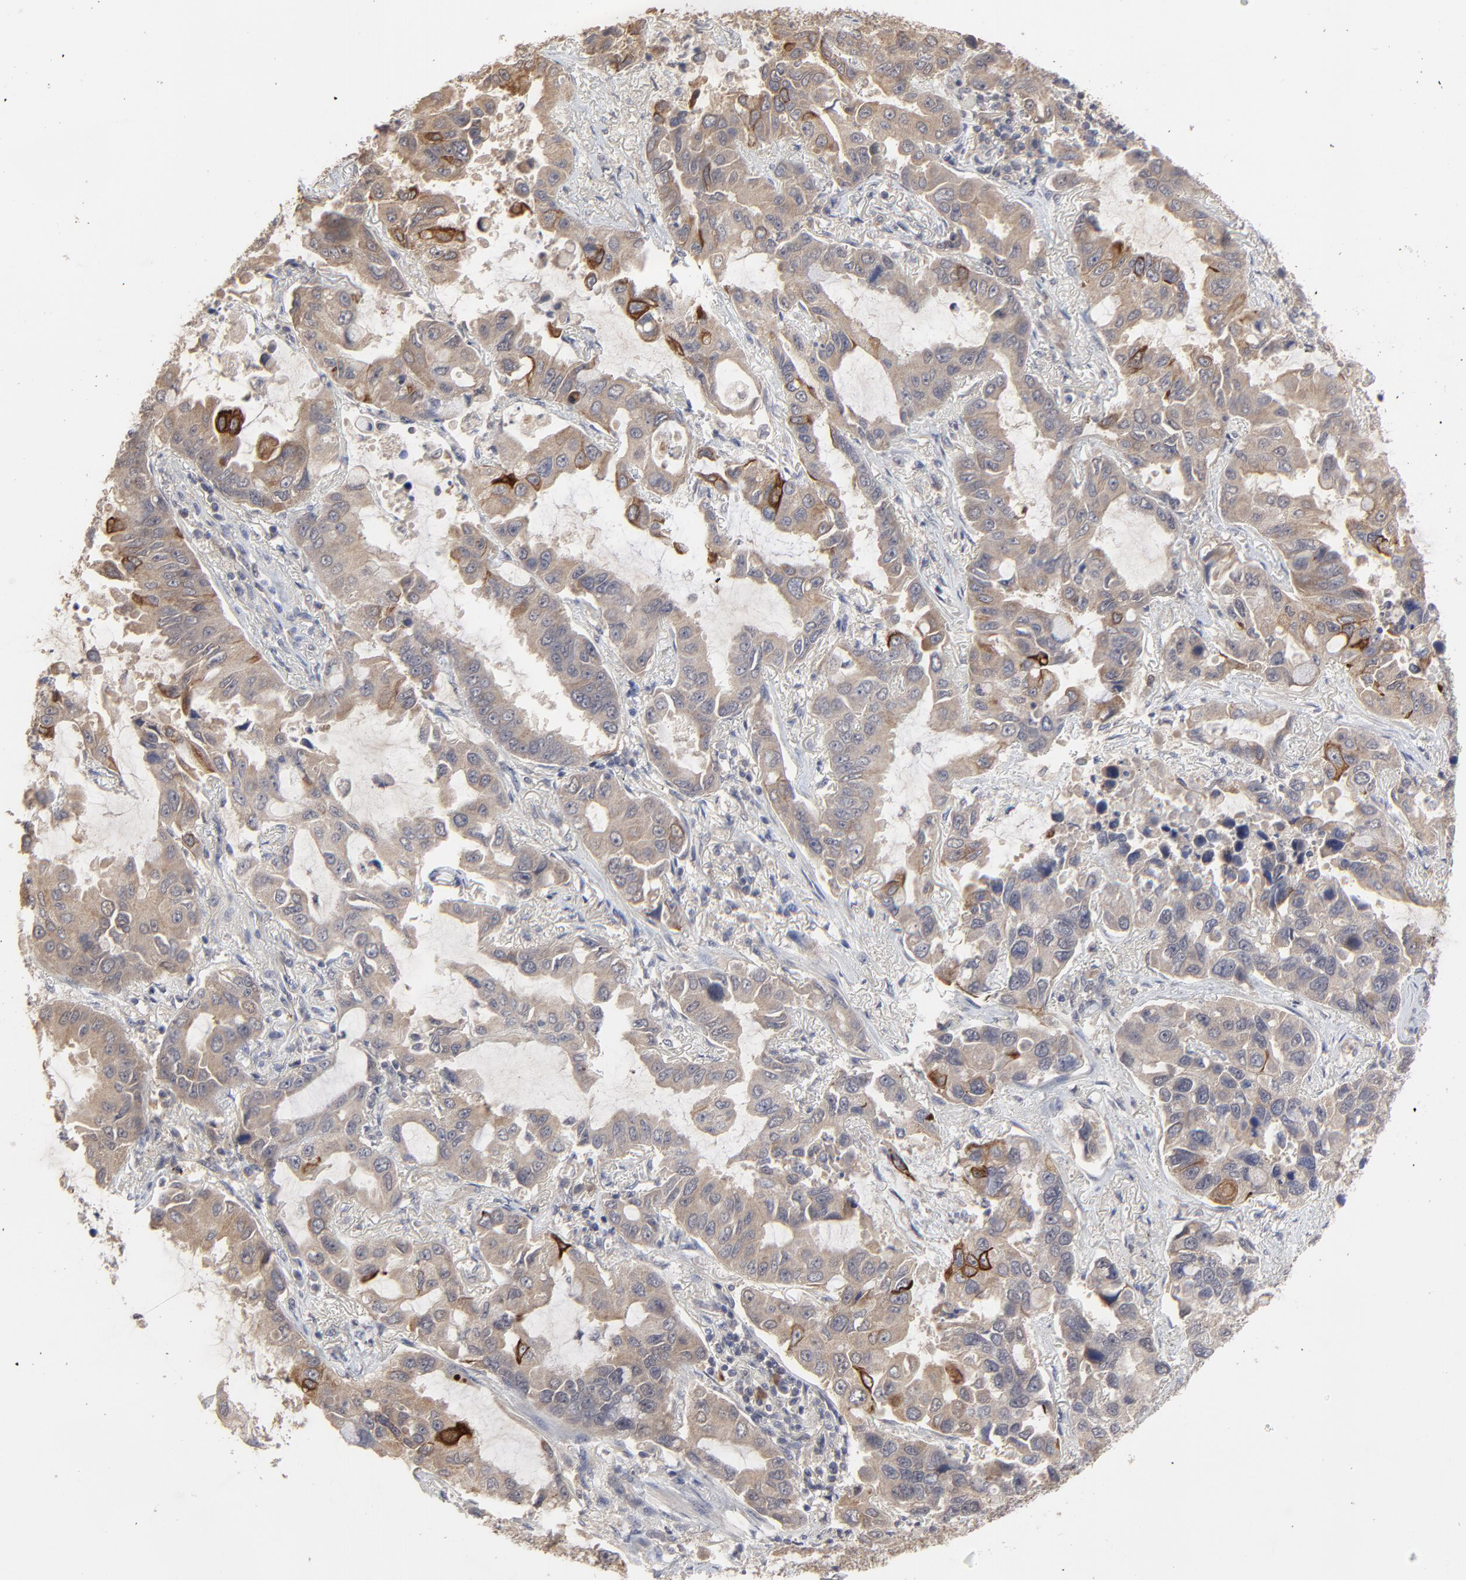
{"staining": {"intensity": "strong", "quantity": "<25%", "location": "cytoplasmic/membranous"}, "tissue": "lung cancer", "cell_type": "Tumor cells", "image_type": "cancer", "snomed": [{"axis": "morphology", "description": "Adenocarcinoma, NOS"}, {"axis": "topography", "description": "Lung"}], "caption": "About <25% of tumor cells in adenocarcinoma (lung) show strong cytoplasmic/membranous protein staining as visualized by brown immunohistochemical staining.", "gene": "FAM199X", "patient": {"sex": "male", "age": 64}}